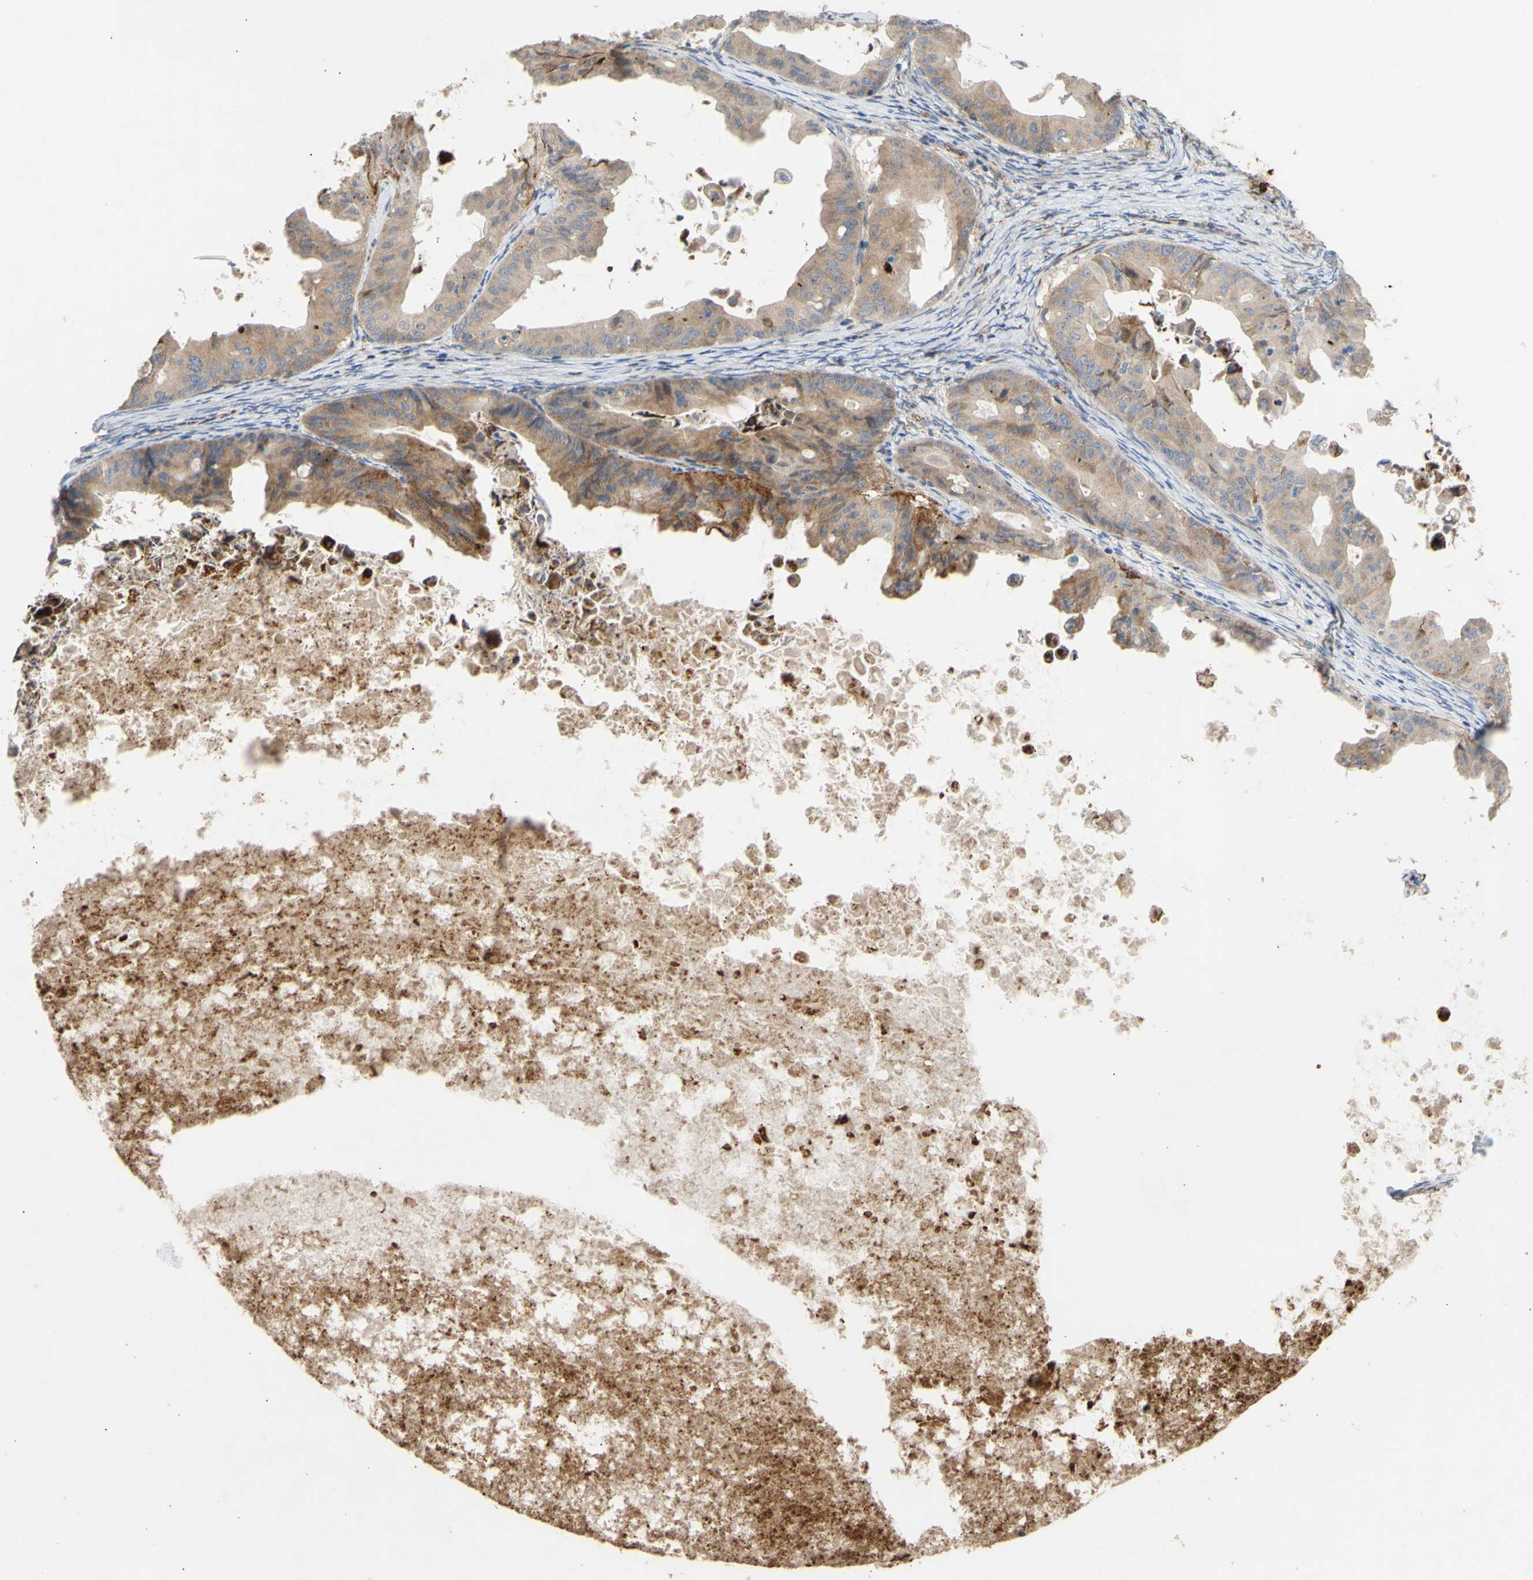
{"staining": {"intensity": "moderate", "quantity": ">75%", "location": "cytoplasmic/membranous"}, "tissue": "ovarian cancer", "cell_type": "Tumor cells", "image_type": "cancer", "snomed": [{"axis": "morphology", "description": "Cystadenocarcinoma, mucinous, NOS"}, {"axis": "topography", "description": "Ovary"}], "caption": "IHC micrograph of human ovarian cancer (mucinous cystadenocarcinoma) stained for a protein (brown), which demonstrates medium levels of moderate cytoplasmic/membranous positivity in approximately >75% of tumor cells.", "gene": "EIF2S3", "patient": {"sex": "female", "age": 37}}